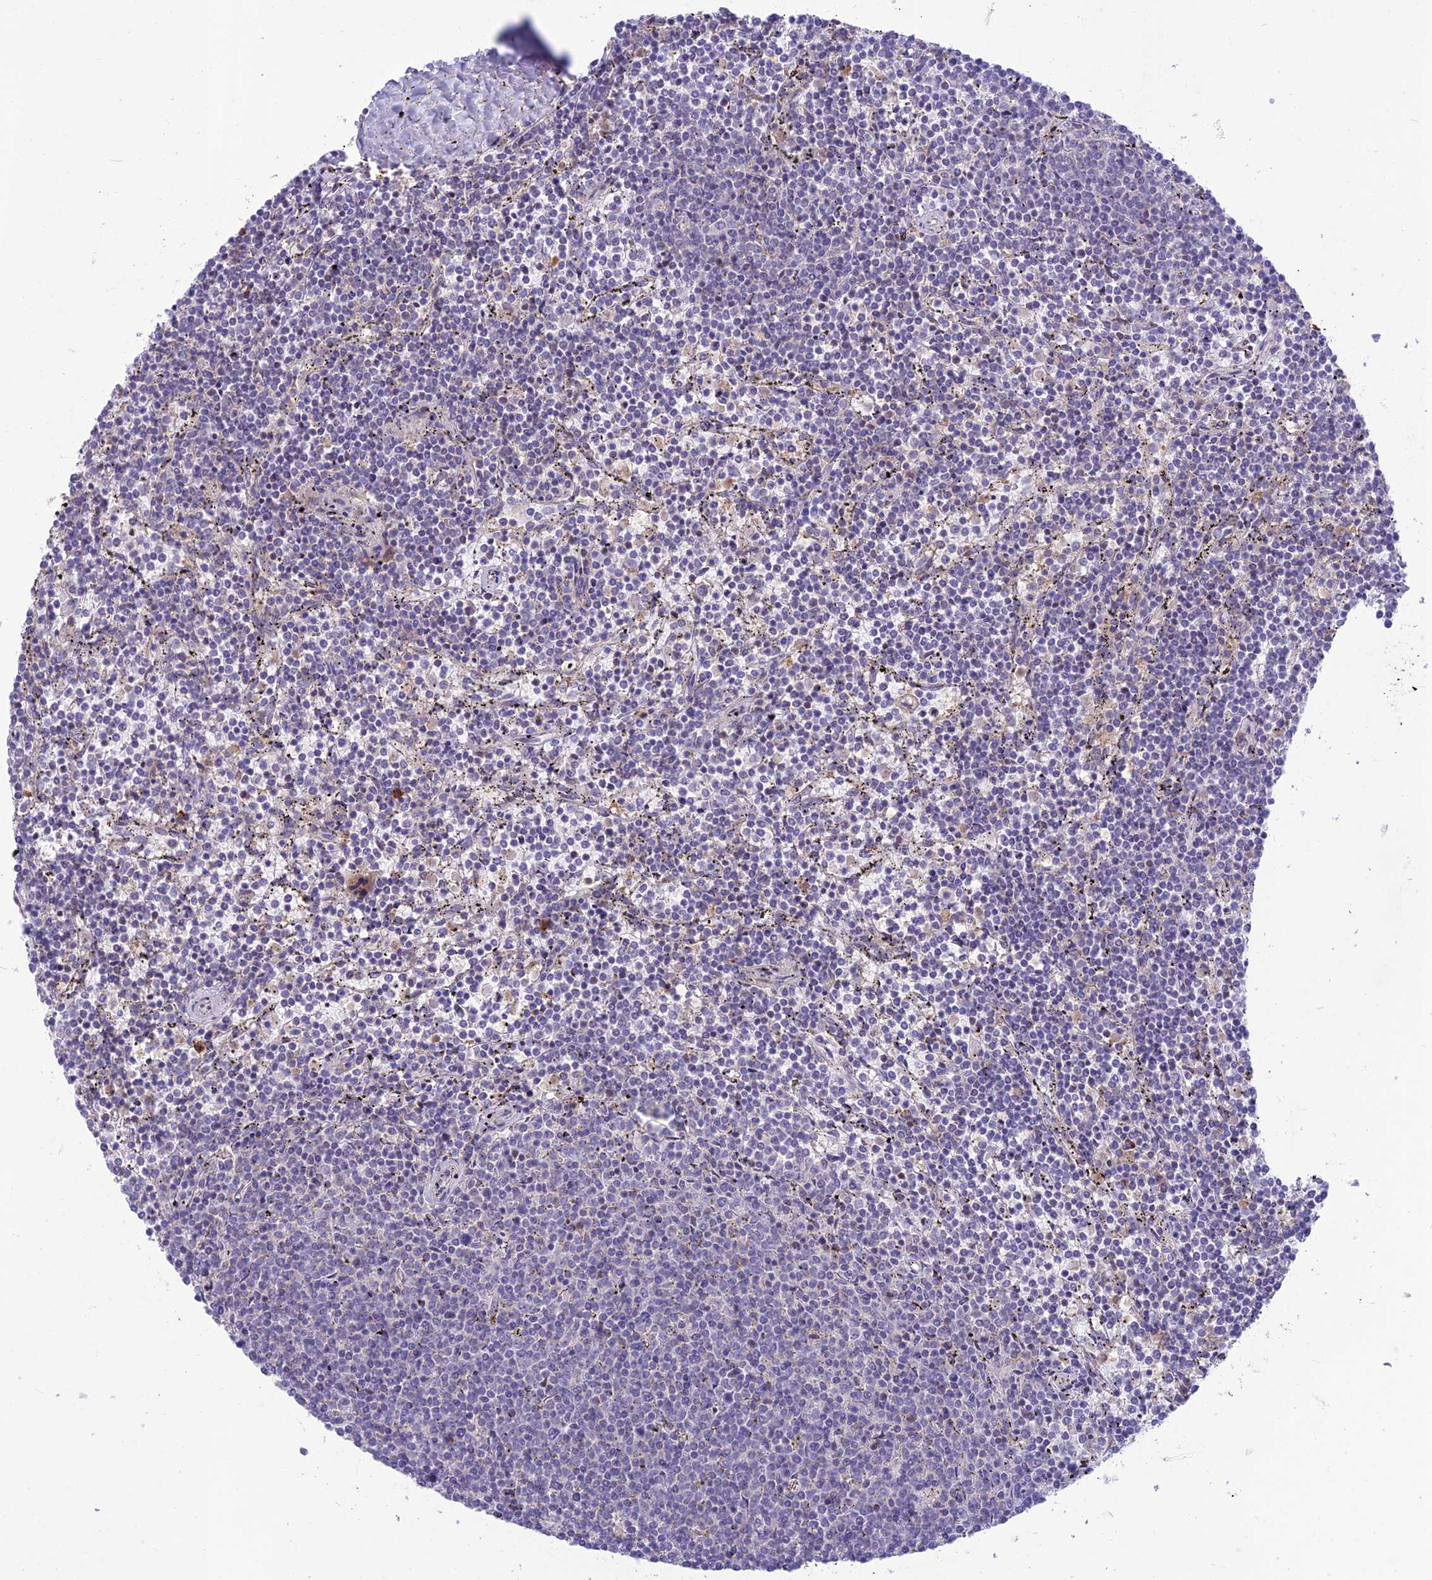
{"staining": {"intensity": "negative", "quantity": "none", "location": "none"}, "tissue": "lymphoma", "cell_type": "Tumor cells", "image_type": "cancer", "snomed": [{"axis": "morphology", "description": "Malignant lymphoma, non-Hodgkin's type, Low grade"}, {"axis": "topography", "description": "Spleen"}], "caption": "Immunohistochemistry image of neoplastic tissue: malignant lymphoma, non-Hodgkin's type (low-grade) stained with DAB displays no significant protein expression in tumor cells. (Brightfield microscopy of DAB (3,3'-diaminobenzidine) IHC at high magnification).", "gene": "ITGAE", "patient": {"sex": "female", "age": 50}}